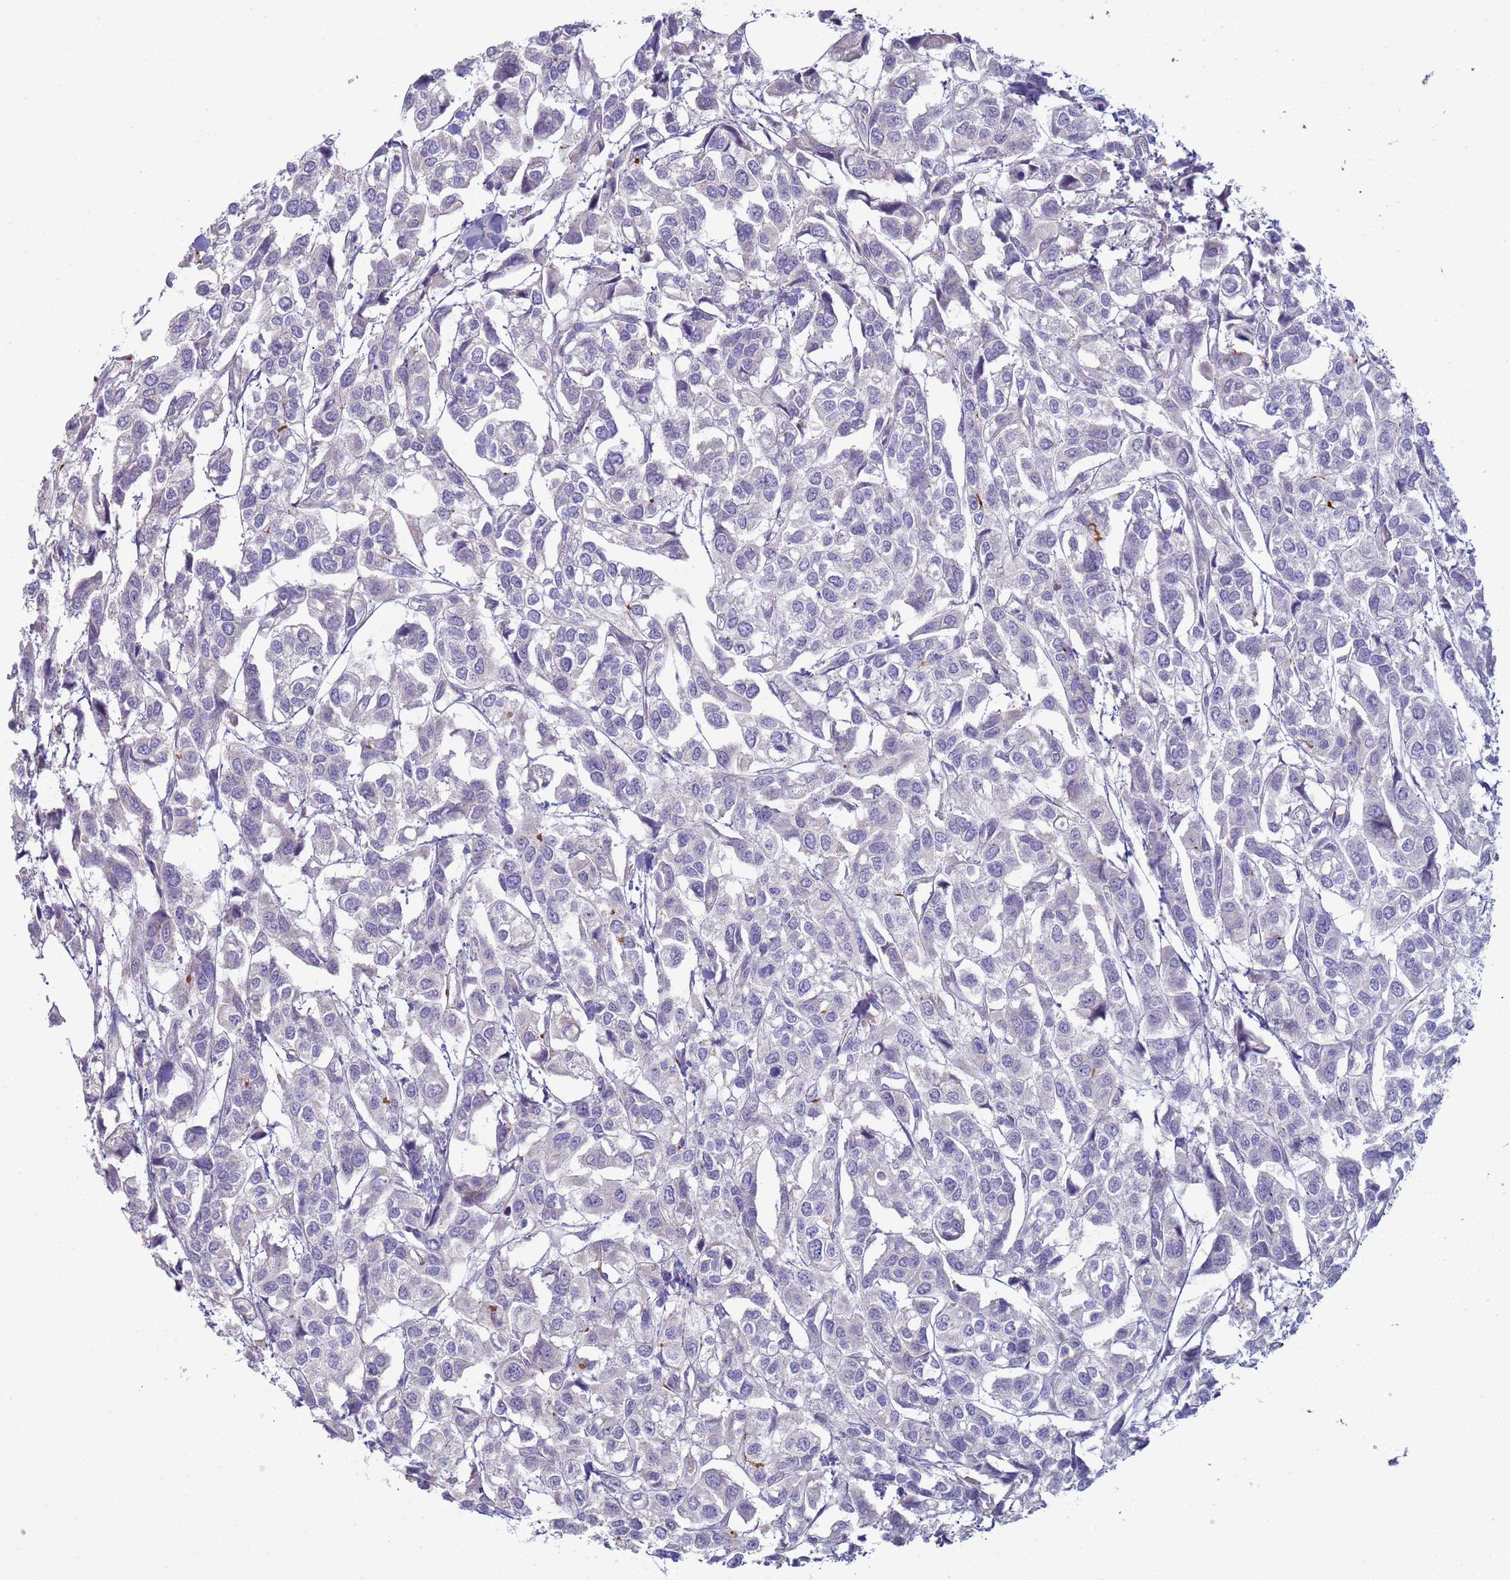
{"staining": {"intensity": "negative", "quantity": "none", "location": "none"}, "tissue": "urothelial cancer", "cell_type": "Tumor cells", "image_type": "cancer", "snomed": [{"axis": "morphology", "description": "Urothelial carcinoma, High grade"}, {"axis": "topography", "description": "Urinary bladder"}], "caption": "Tumor cells are negative for brown protein staining in urothelial cancer.", "gene": "CR1", "patient": {"sex": "male", "age": 67}}